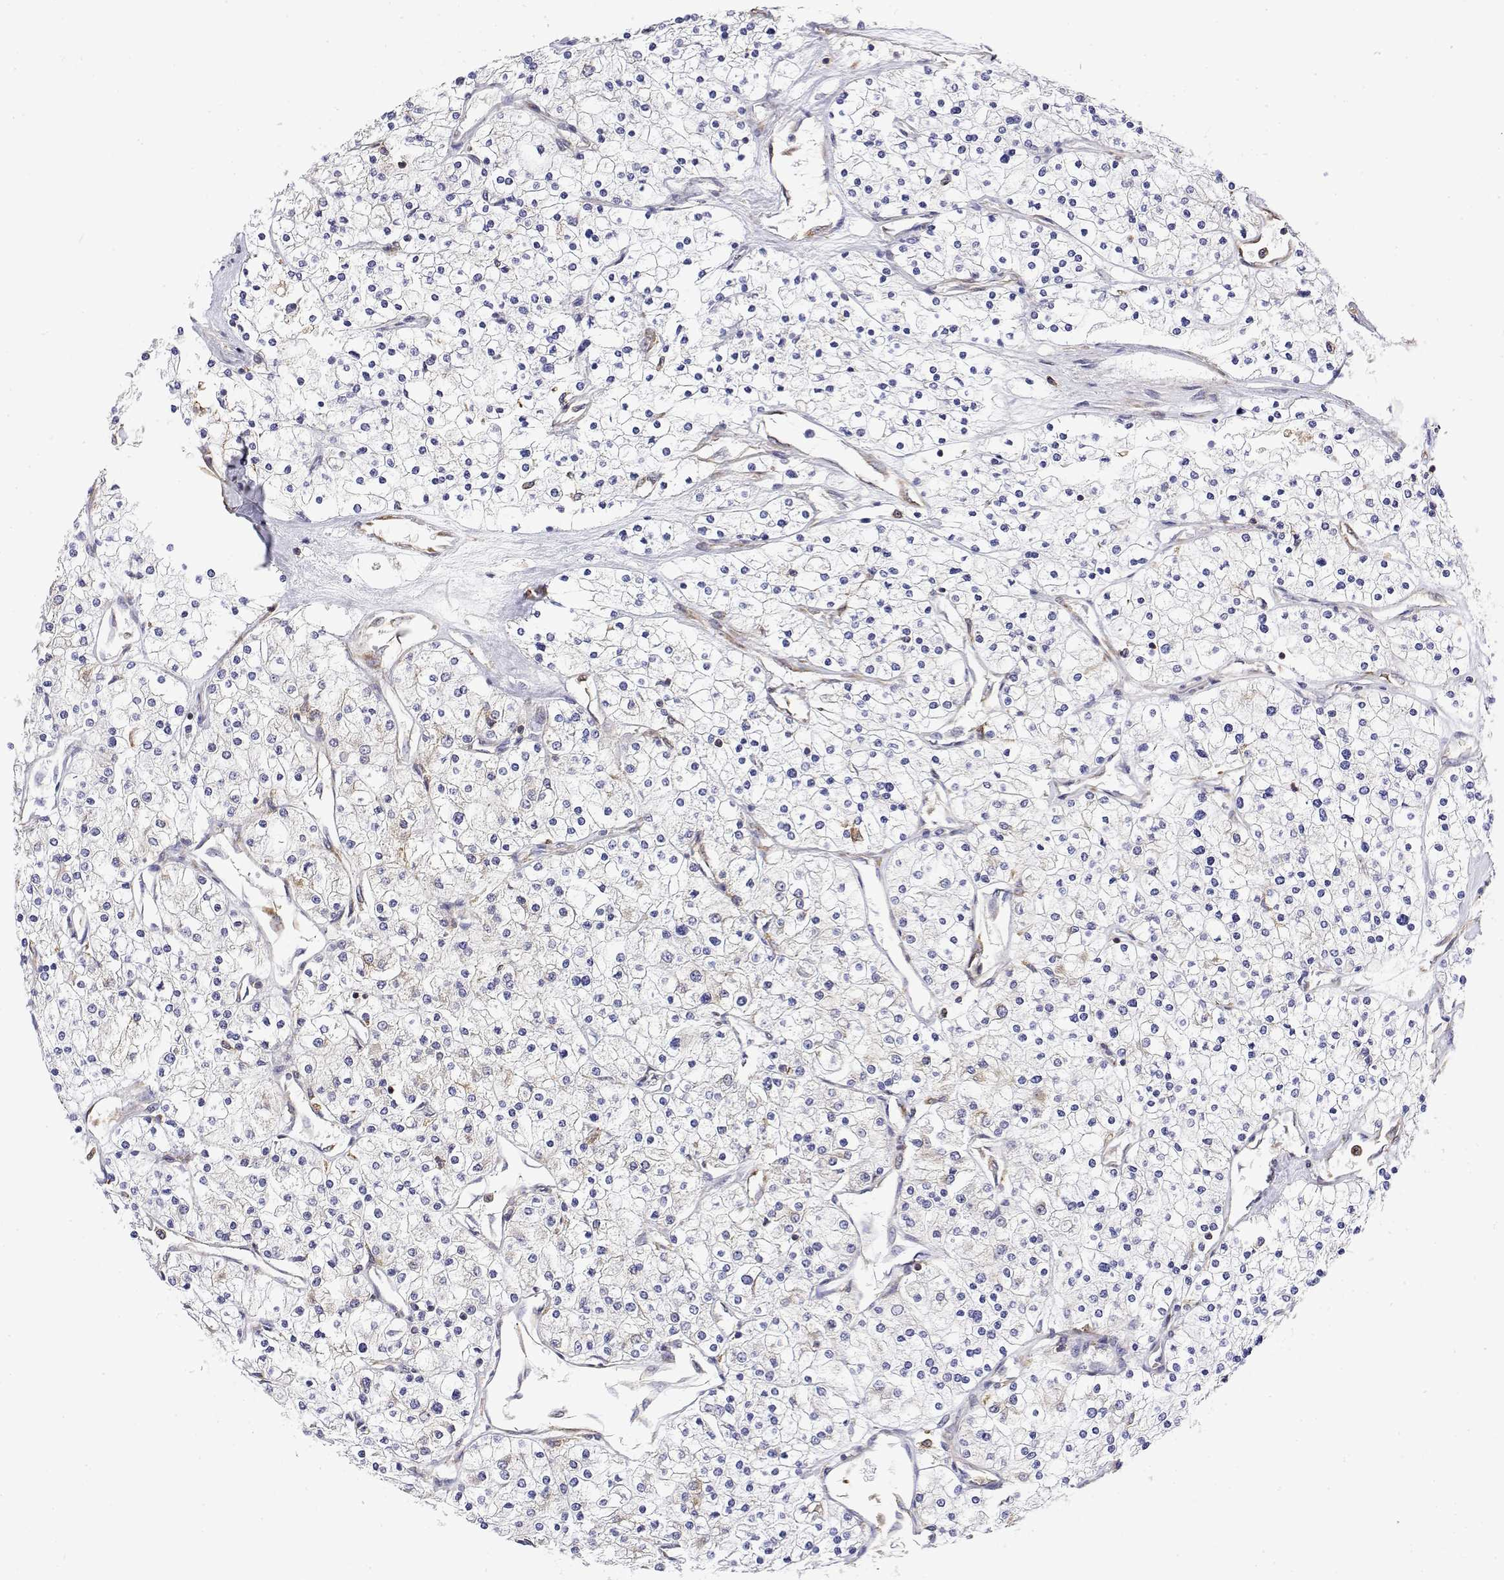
{"staining": {"intensity": "negative", "quantity": "none", "location": "none"}, "tissue": "renal cancer", "cell_type": "Tumor cells", "image_type": "cancer", "snomed": [{"axis": "morphology", "description": "Adenocarcinoma, NOS"}, {"axis": "topography", "description": "Kidney"}], "caption": "This is an immunohistochemistry (IHC) photomicrograph of renal adenocarcinoma. There is no expression in tumor cells.", "gene": "EEF1G", "patient": {"sex": "male", "age": 80}}